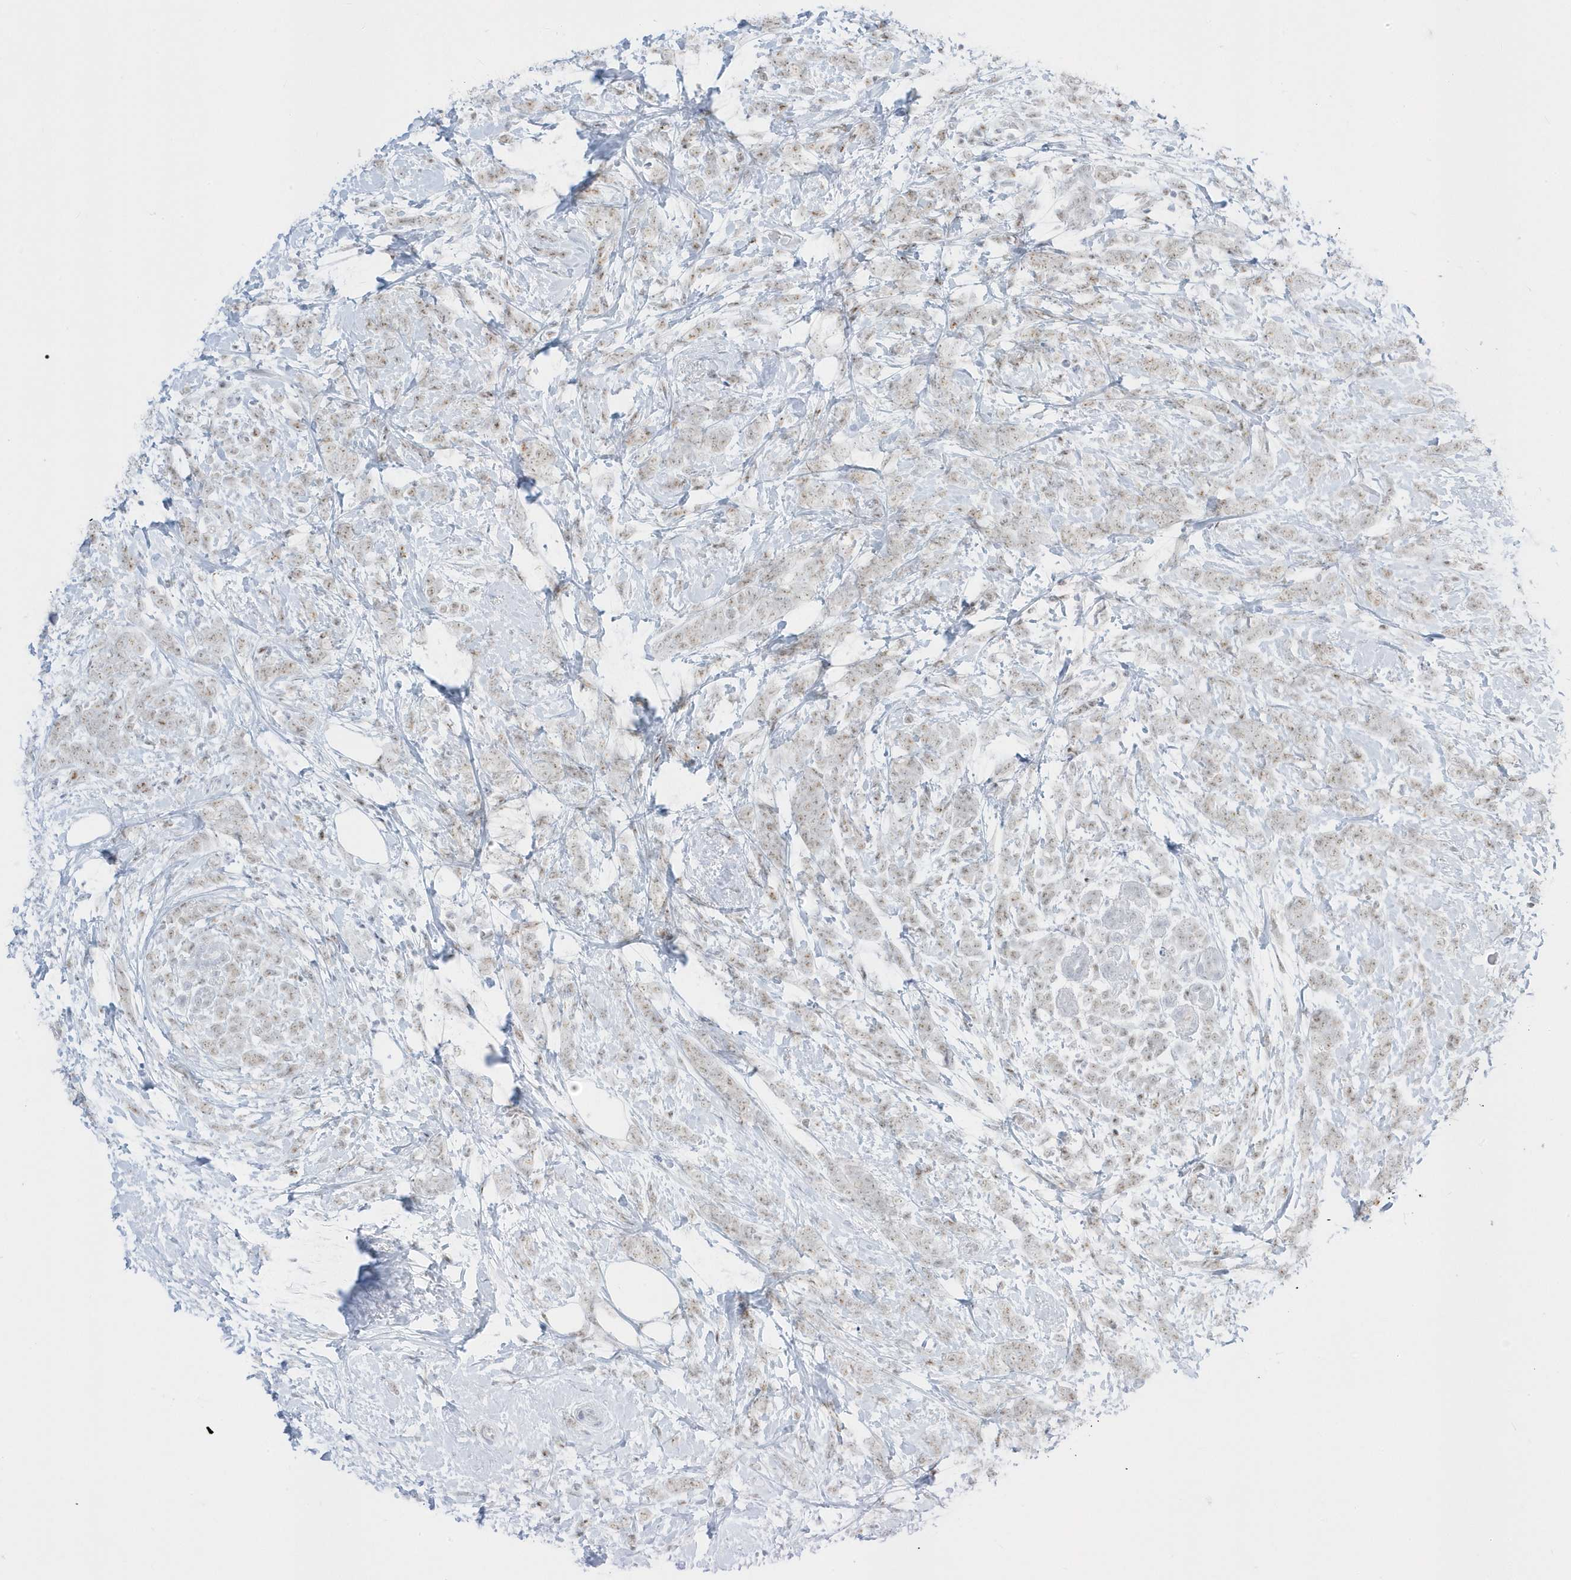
{"staining": {"intensity": "weak", "quantity": ">75%", "location": "nuclear"}, "tissue": "breast cancer", "cell_type": "Tumor cells", "image_type": "cancer", "snomed": [{"axis": "morphology", "description": "Lobular carcinoma"}, {"axis": "topography", "description": "Breast"}], "caption": "Immunohistochemical staining of breast lobular carcinoma displays low levels of weak nuclear protein expression in approximately >75% of tumor cells.", "gene": "PLEKHN1", "patient": {"sex": "female", "age": 58}}